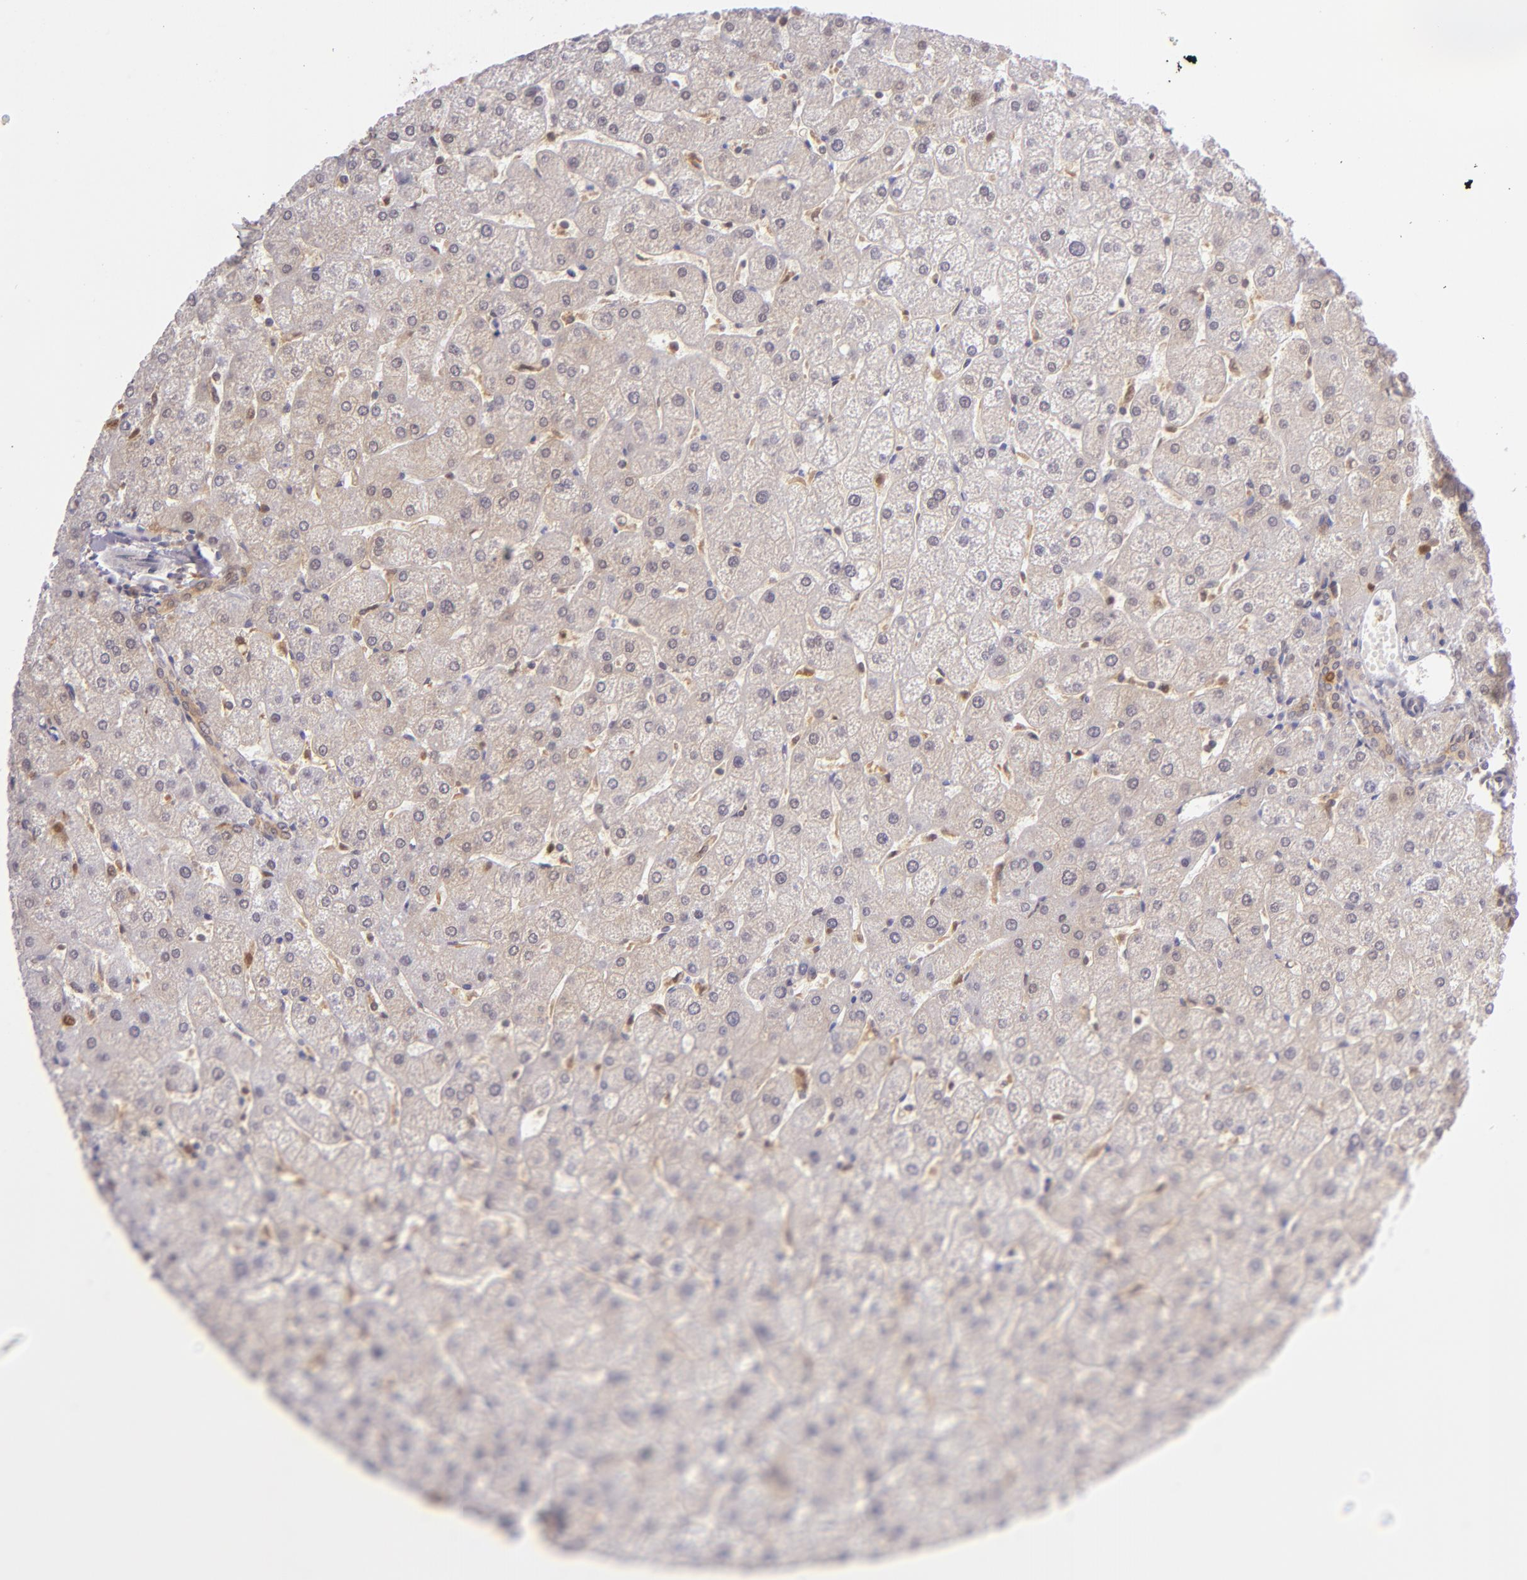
{"staining": {"intensity": "weak", "quantity": ">75%", "location": "cytoplasmic/membranous"}, "tissue": "liver", "cell_type": "Cholangiocytes", "image_type": "normal", "snomed": [{"axis": "morphology", "description": "Normal tissue, NOS"}, {"axis": "topography", "description": "Liver"}], "caption": "Protein expression analysis of normal liver reveals weak cytoplasmic/membranous positivity in about >75% of cholangiocytes. (DAB IHC with brightfield microscopy, high magnification).", "gene": "HSPH1", "patient": {"sex": "male", "age": 67}}